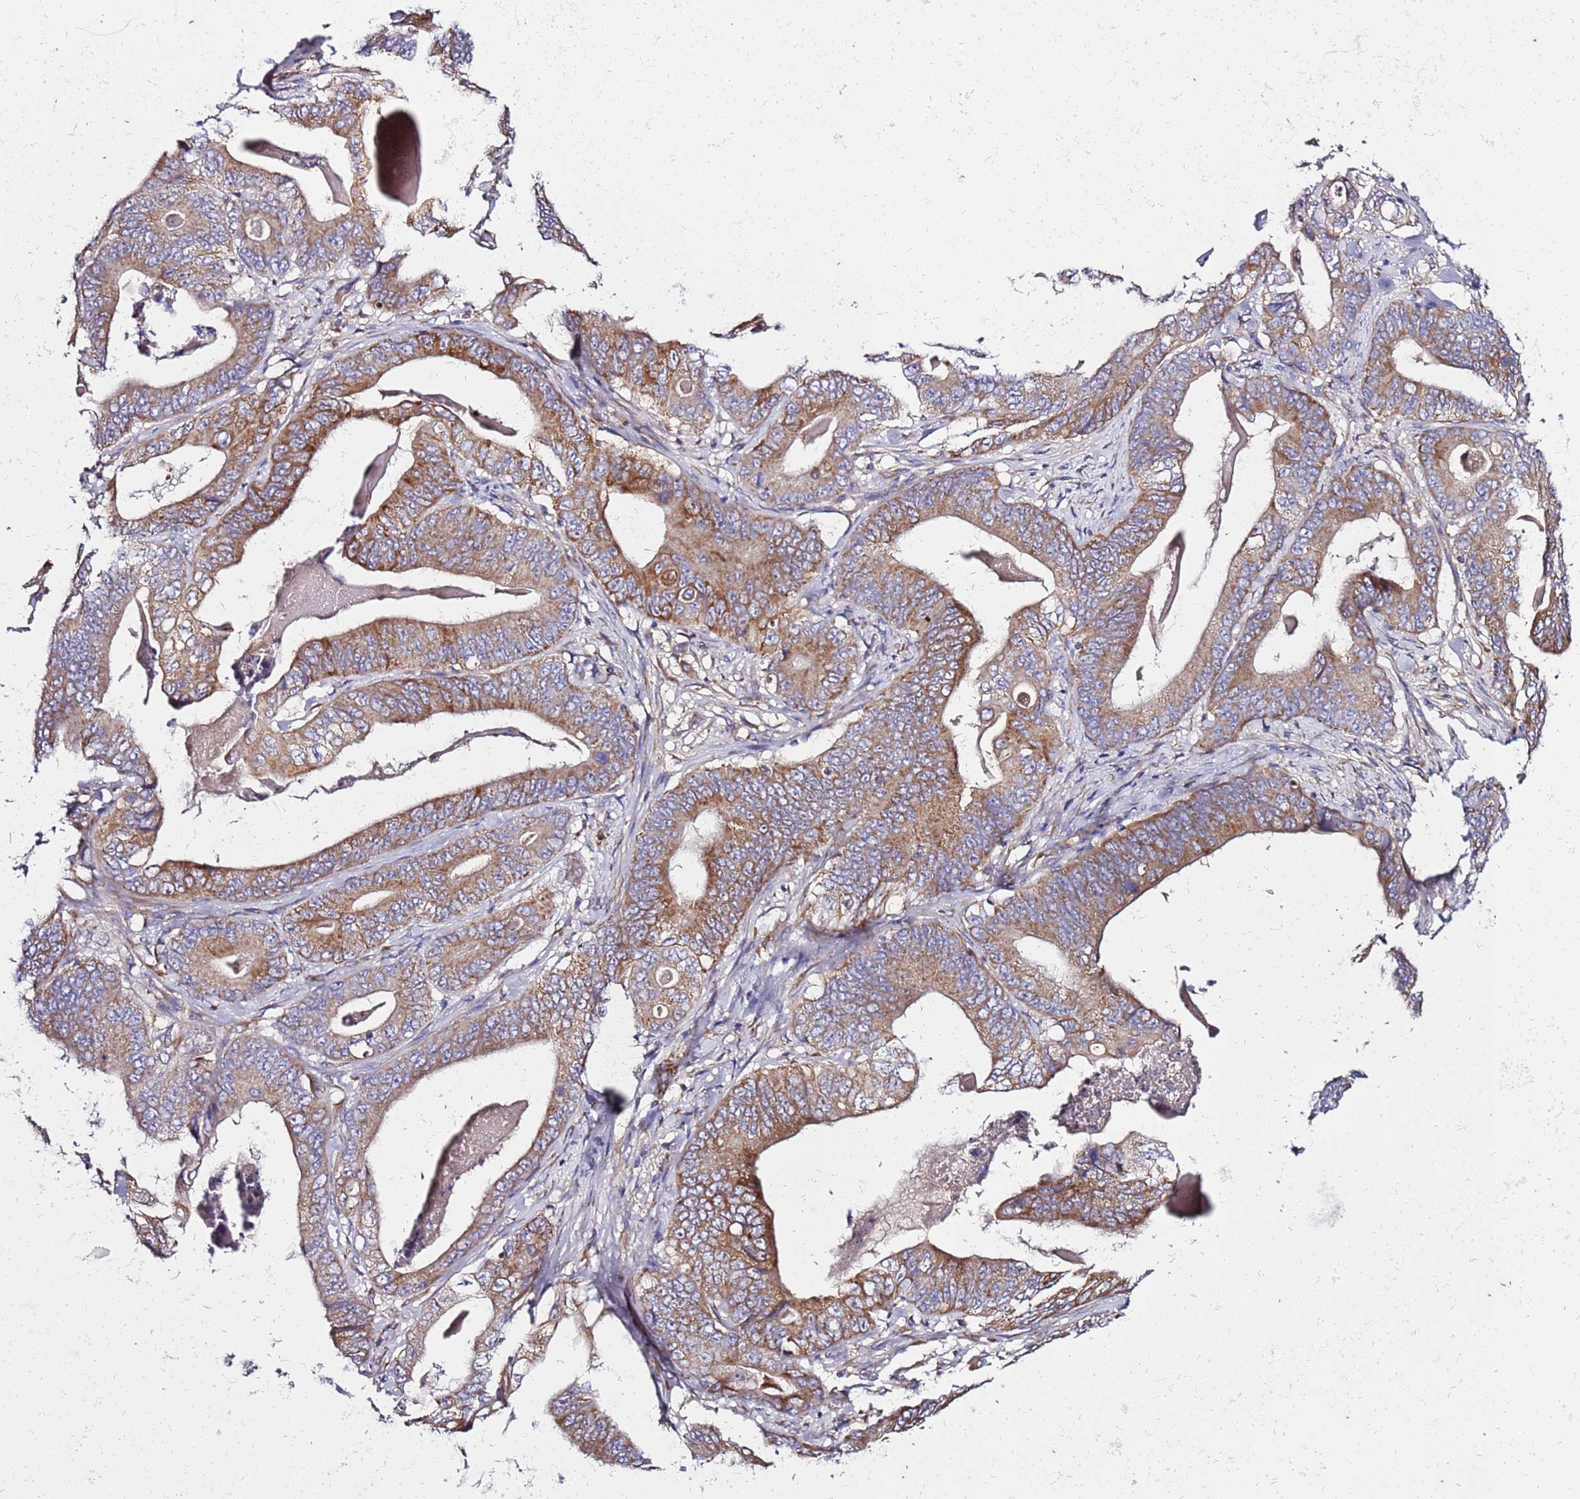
{"staining": {"intensity": "moderate", "quantity": ">75%", "location": "cytoplasmic/membranous"}, "tissue": "stomach cancer", "cell_type": "Tumor cells", "image_type": "cancer", "snomed": [{"axis": "morphology", "description": "Adenocarcinoma, NOS"}, {"axis": "topography", "description": "Stomach"}], "caption": "Immunohistochemistry of stomach adenocarcinoma reveals medium levels of moderate cytoplasmic/membranous expression in about >75% of tumor cells.", "gene": "C19orf12", "patient": {"sex": "female", "age": 73}}